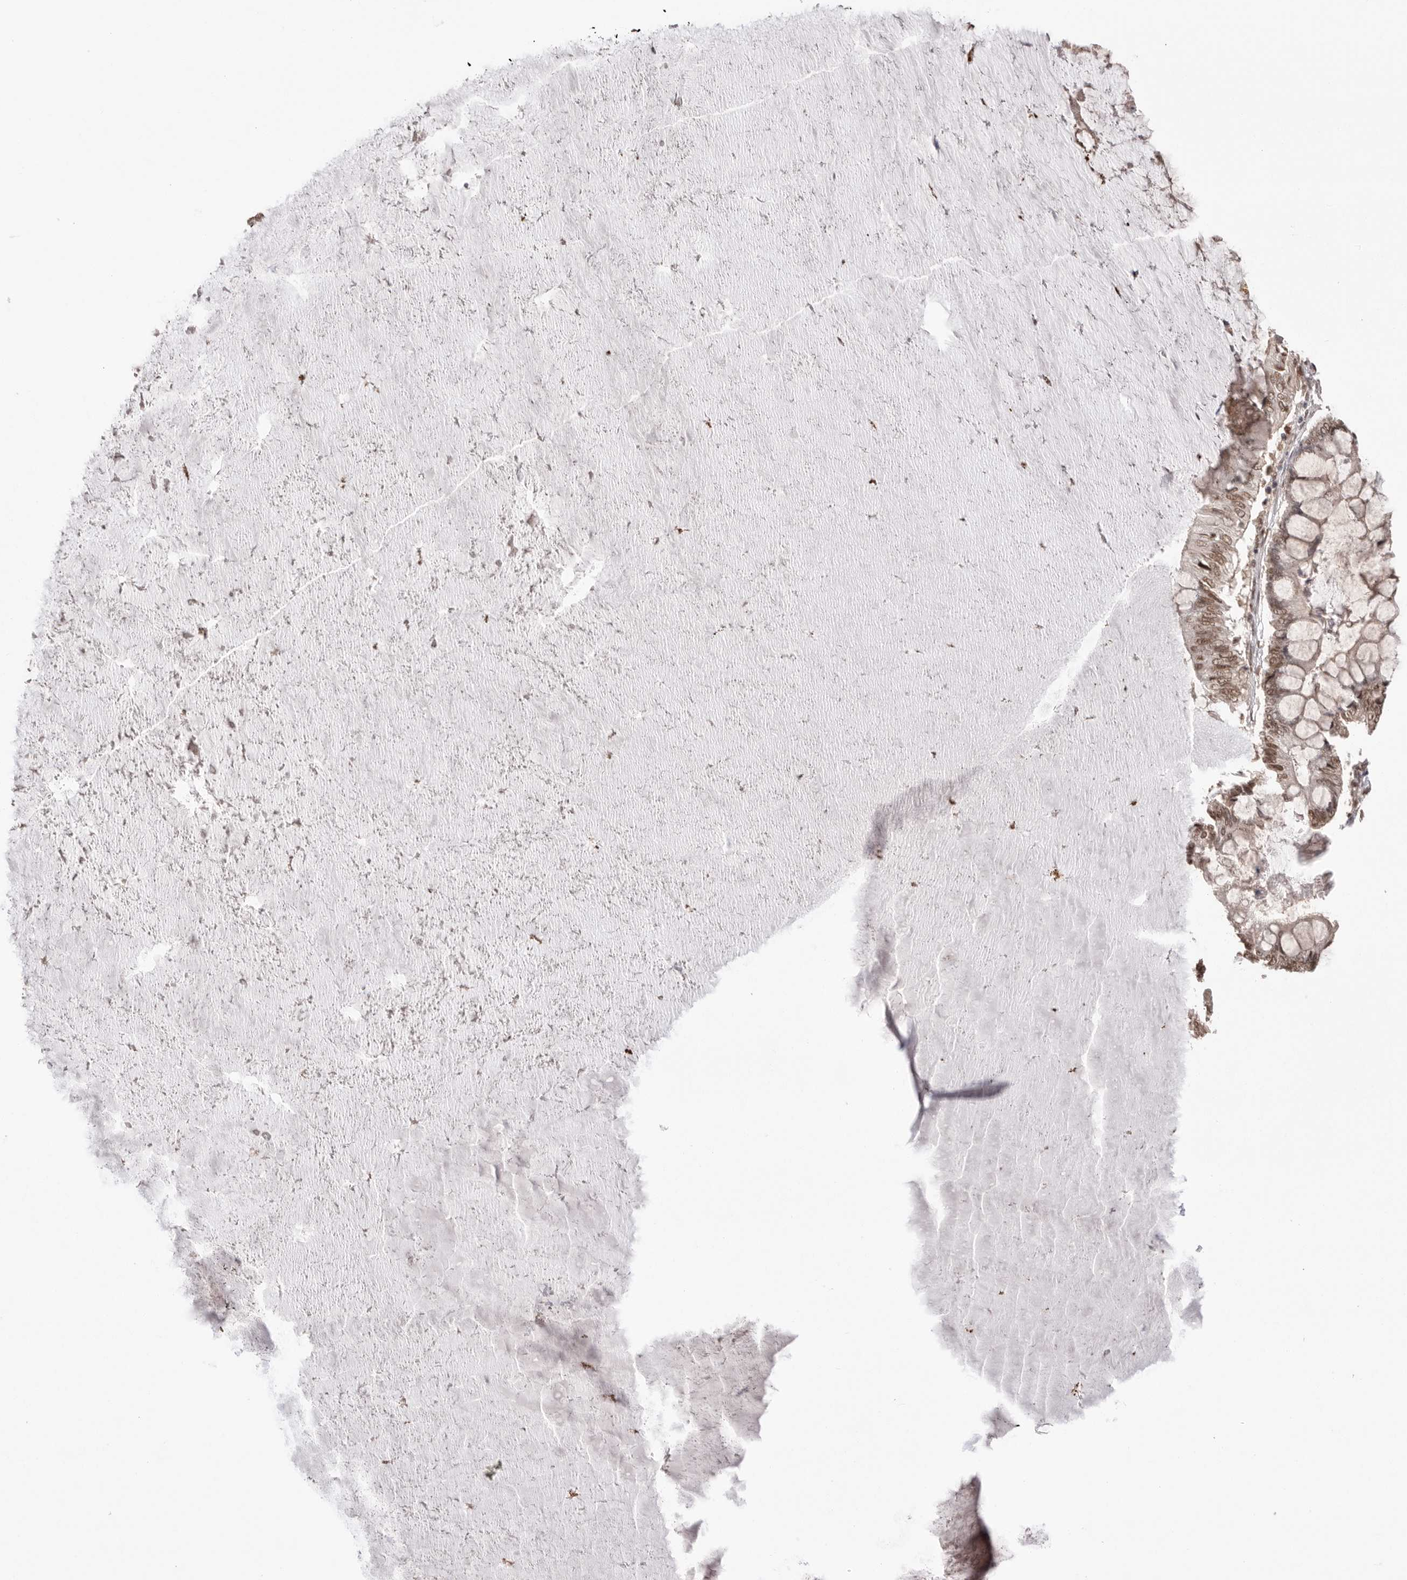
{"staining": {"intensity": "moderate", "quantity": ">75%", "location": "nuclear"}, "tissue": "ovarian cancer", "cell_type": "Tumor cells", "image_type": "cancer", "snomed": [{"axis": "morphology", "description": "Cystadenocarcinoma, mucinous, NOS"}, {"axis": "topography", "description": "Ovary"}], "caption": "This histopathology image shows IHC staining of human ovarian mucinous cystadenocarcinoma, with medium moderate nuclear positivity in approximately >75% of tumor cells.", "gene": "BCLAF3", "patient": {"sex": "female", "age": 61}}